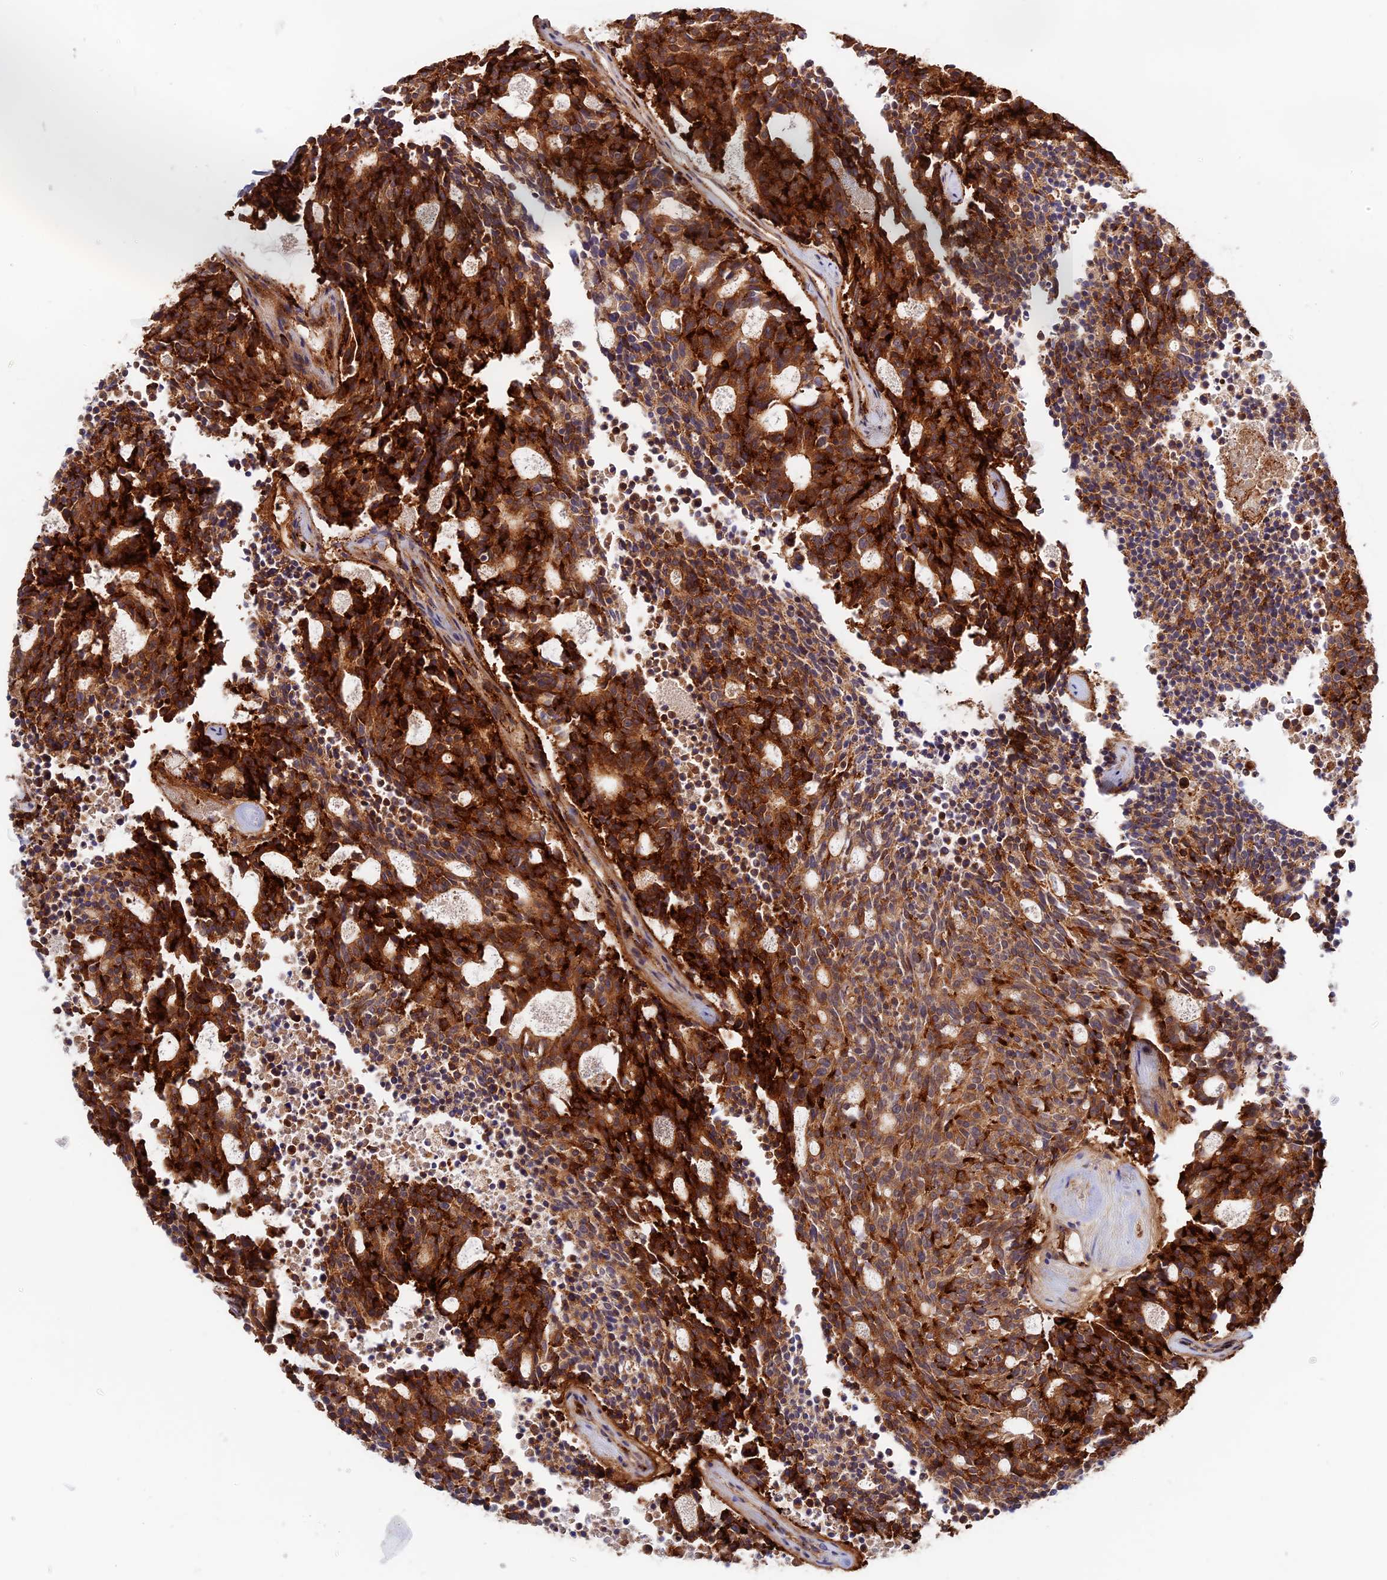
{"staining": {"intensity": "strong", "quantity": "25%-75%", "location": "cytoplasmic/membranous"}, "tissue": "carcinoid", "cell_type": "Tumor cells", "image_type": "cancer", "snomed": [{"axis": "morphology", "description": "Carcinoid, malignant, NOS"}, {"axis": "topography", "description": "Pancreas"}], "caption": "Immunohistochemistry staining of malignant carcinoid, which exhibits high levels of strong cytoplasmic/membranous positivity in about 25%-75% of tumor cells indicating strong cytoplasmic/membranous protein expression. The staining was performed using DAB (brown) for protein detection and nuclei were counterstained in hematoxylin (blue).", "gene": "MISP3", "patient": {"sex": "female", "age": 54}}